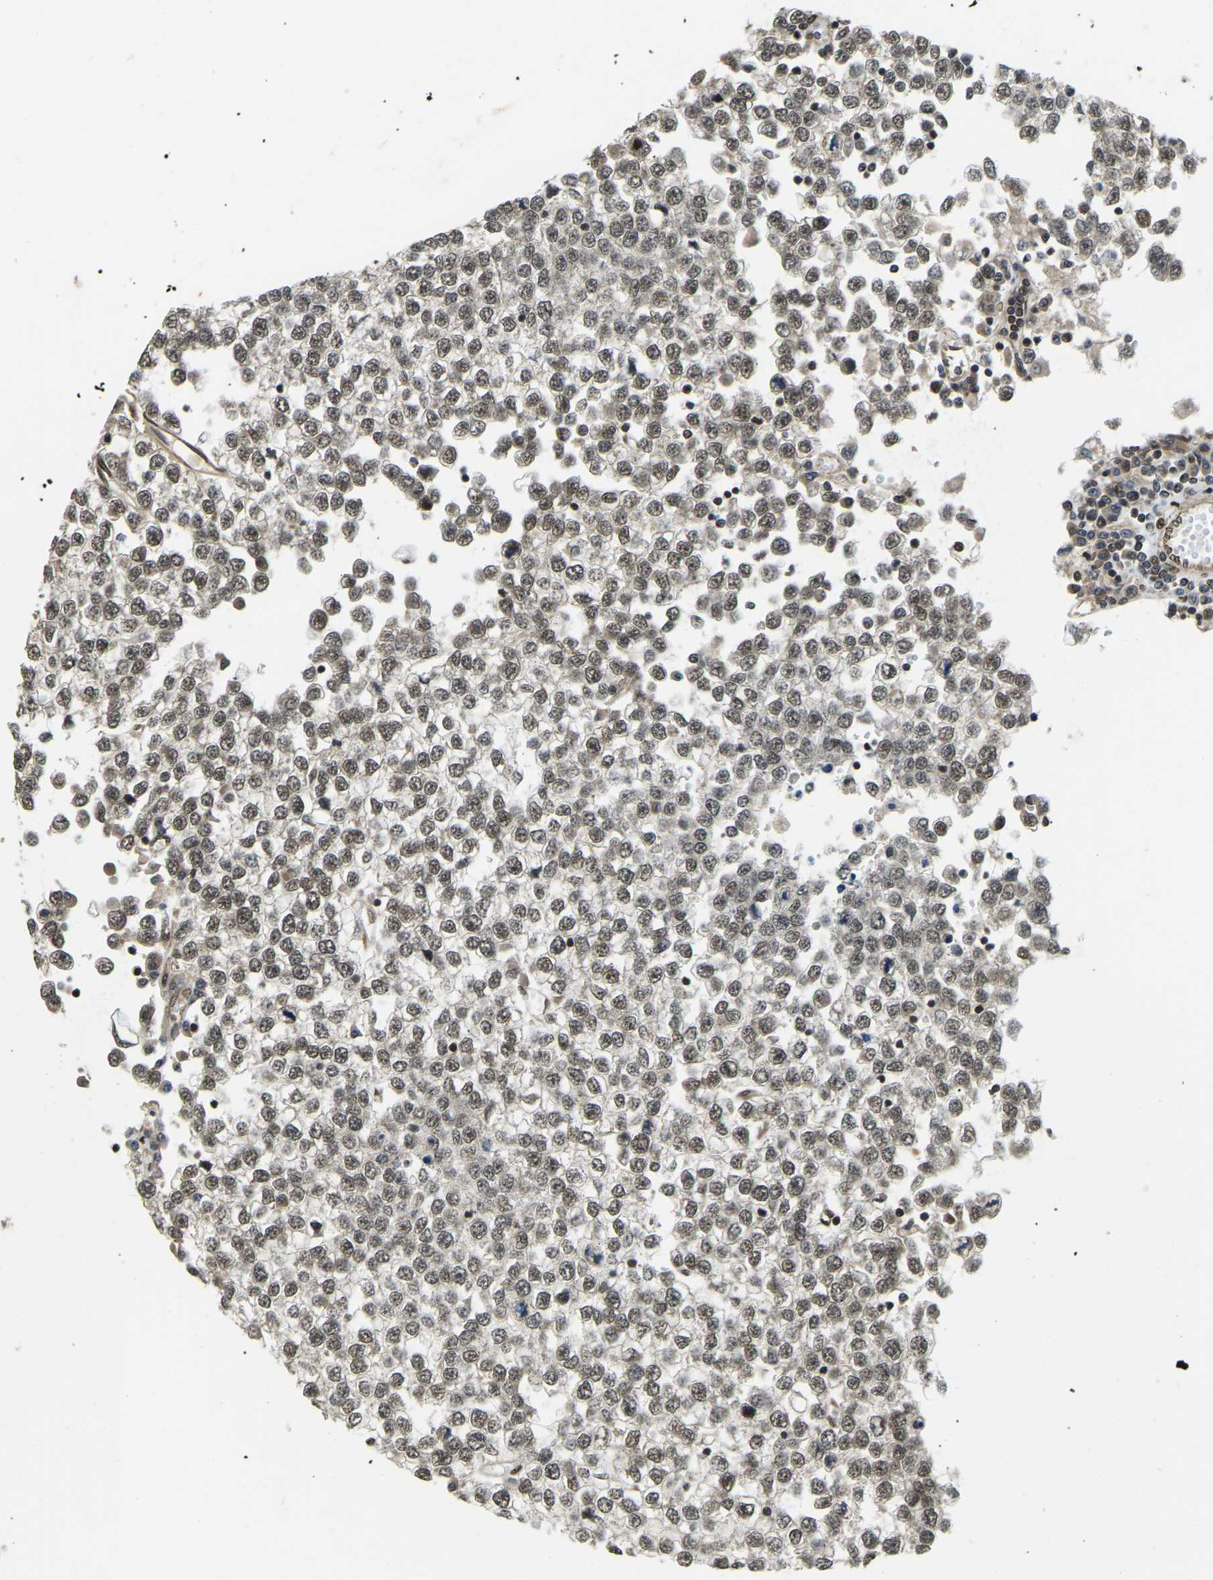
{"staining": {"intensity": "weak", "quantity": ">75%", "location": "cytoplasmic/membranous,nuclear"}, "tissue": "testis cancer", "cell_type": "Tumor cells", "image_type": "cancer", "snomed": [{"axis": "morphology", "description": "Seminoma, NOS"}, {"axis": "topography", "description": "Testis"}], "caption": "The photomicrograph reveals immunohistochemical staining of testis cancer. There is weak cytoplasmic/membranous and nuclear staining is seen in approximately >75% of tumor cells.", "gene": "SYNE1", "patient": {"sex": "male", "age": 65}}